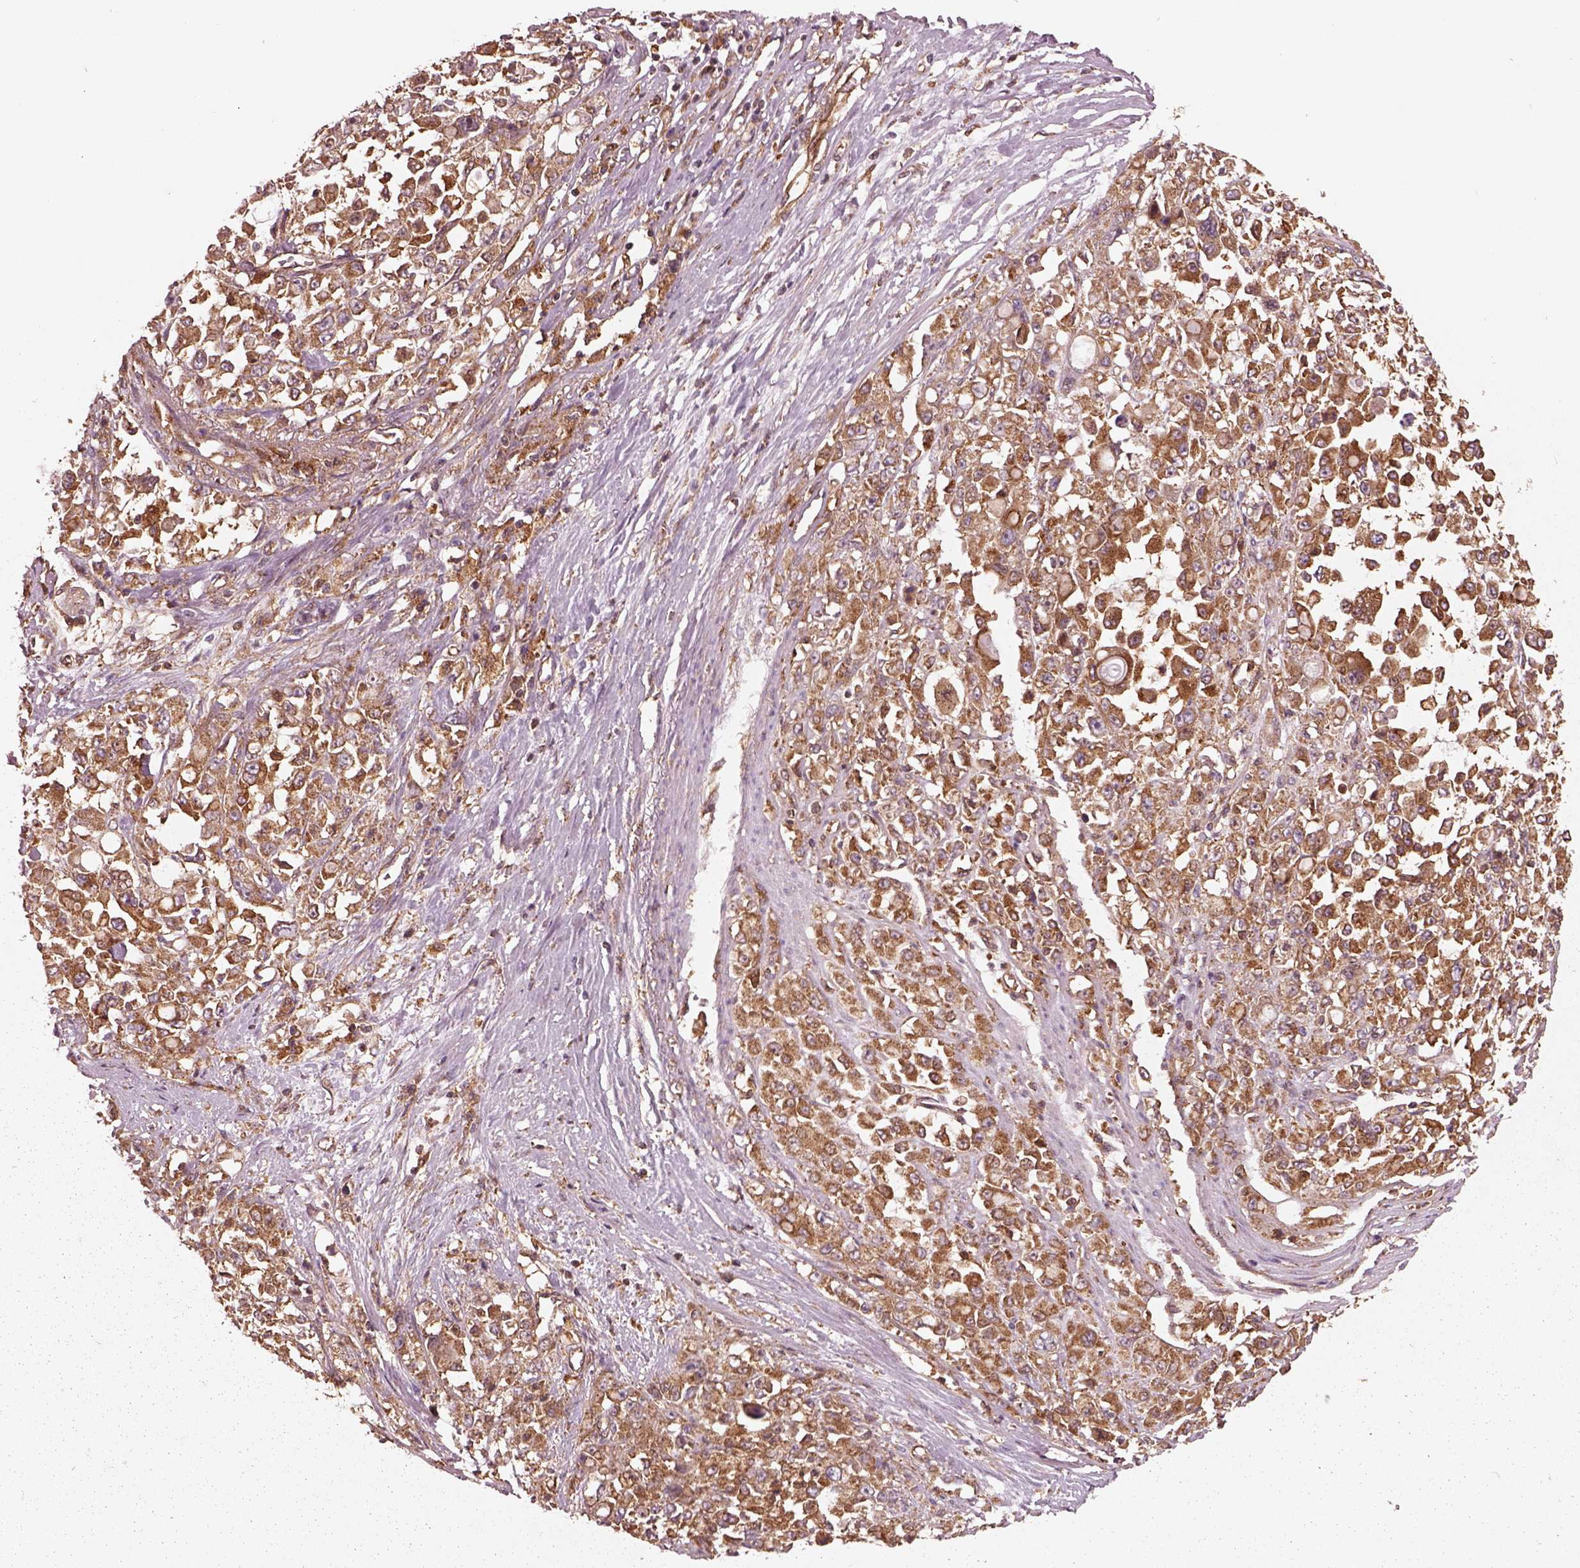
{"staining": {"intensity": "strong", "quantity": ">75%", "location": "cytoplasmic/membranous"}, "tissue": "stomach cancer", "cell_type": "Tumor cells", "image_type": "cancer", "snomed": [{"axis": "morphology", "description": "Adenocarcinoma, NOS"}, {"axis": "topography", "description": "Stomach"}], "caption": "Strong cytoplasmic/membranous protein staining is identified in approximately >75% of tumor cells in stomach cancer (adenocarcinoma).", "gene": "WASHC2A", "patient": {"sex": "female", "age": 76}}